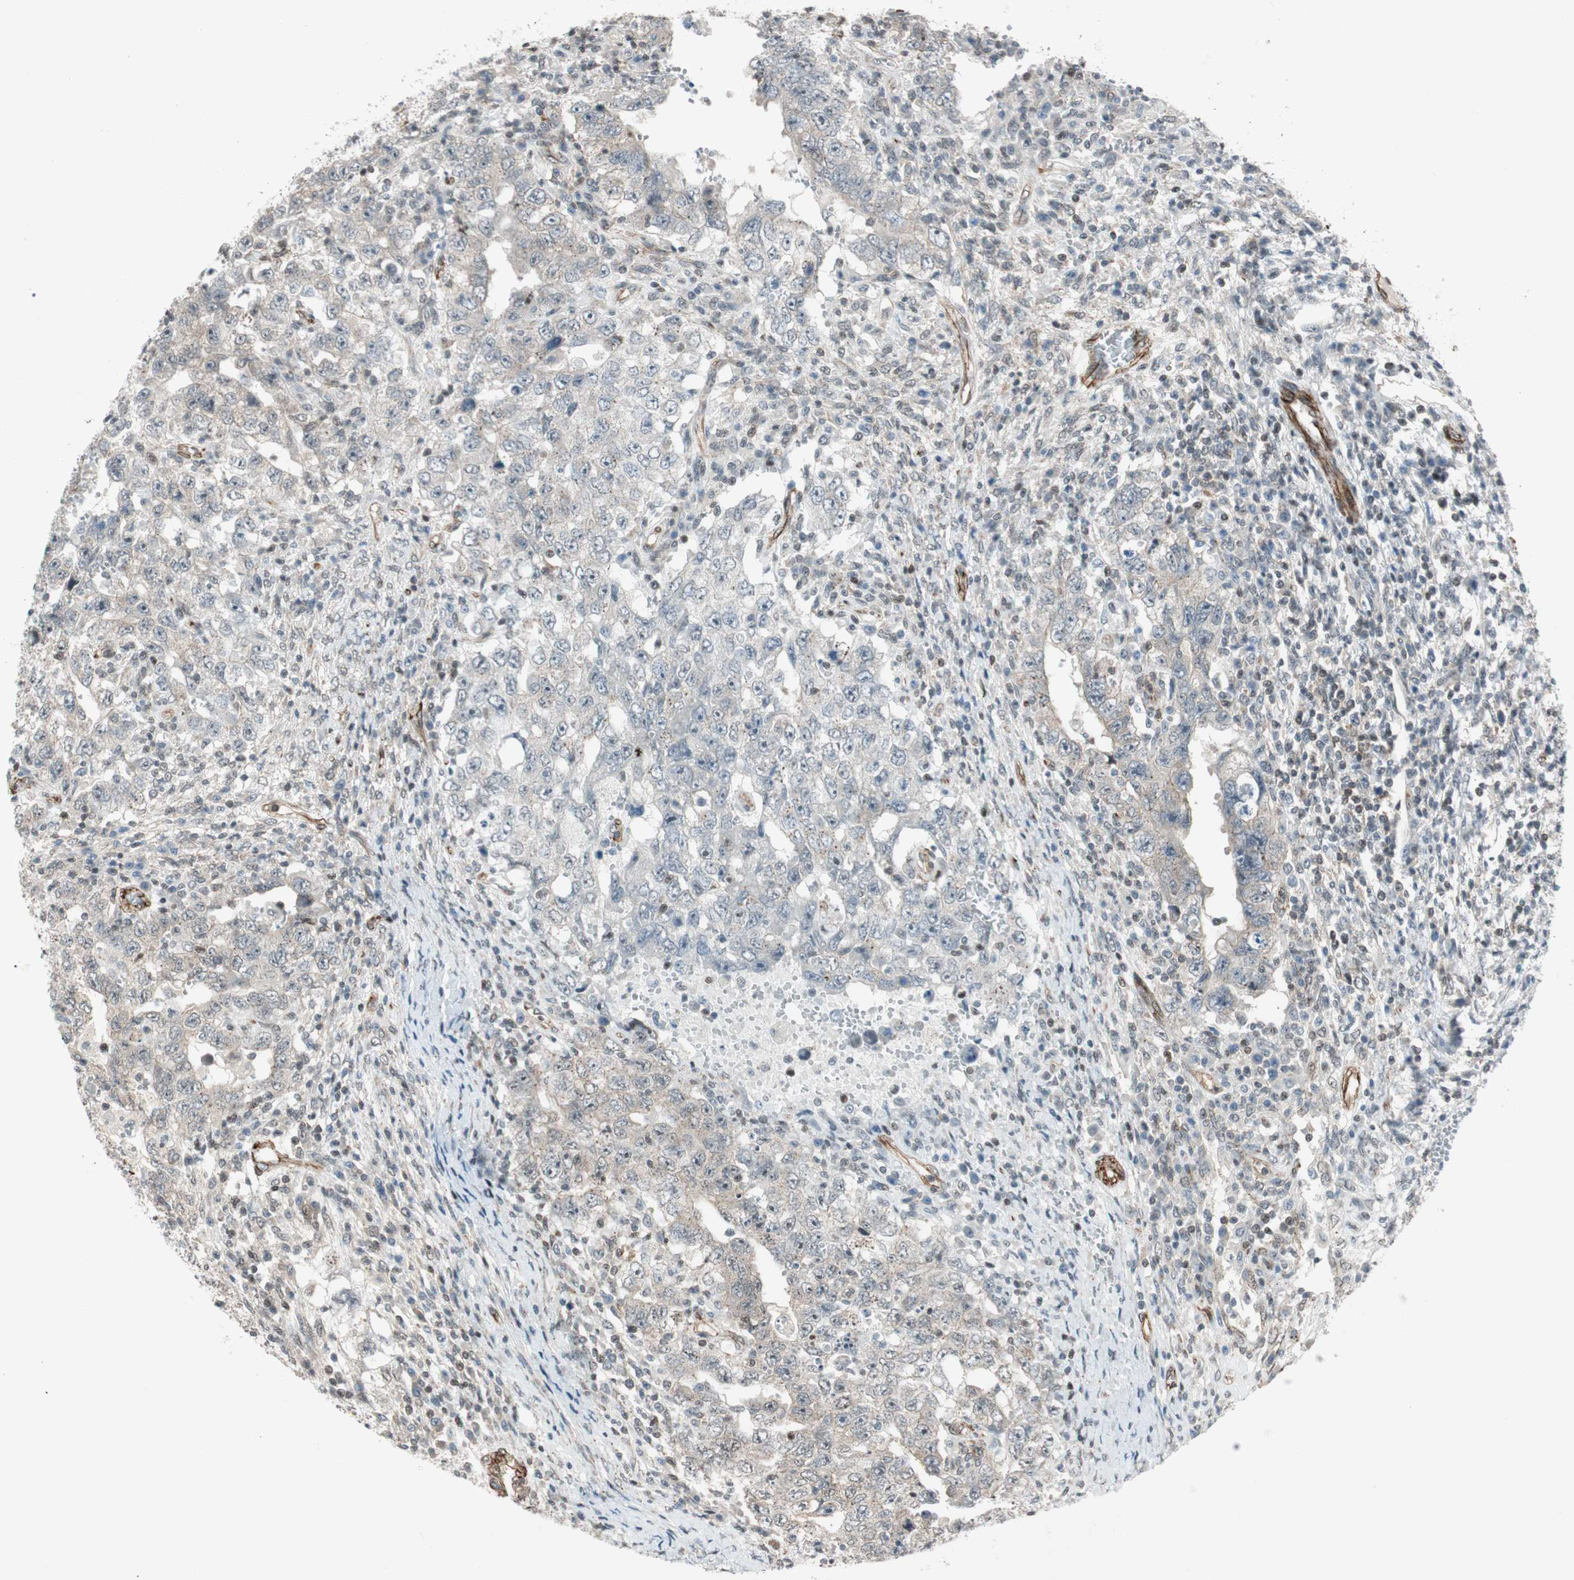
{"staining": {"intensity": "negative", "quantity": "none", "location": "none"}, "tissue": "testis cancer", "cell_type": "Tumor cells", "image_type": "cancer", "snomed": [{"axis": "morphology", "description": "Carcinoma, Embryonal, NOS"}, {"axis": "topography", "description": "Testis"}], "caption": "DAB immunohistochemical staining of testis cancer exhibits no significant expression in tumor cells.", "gene": "CDK19", "patient": {"sex": "male", "age": 26}}